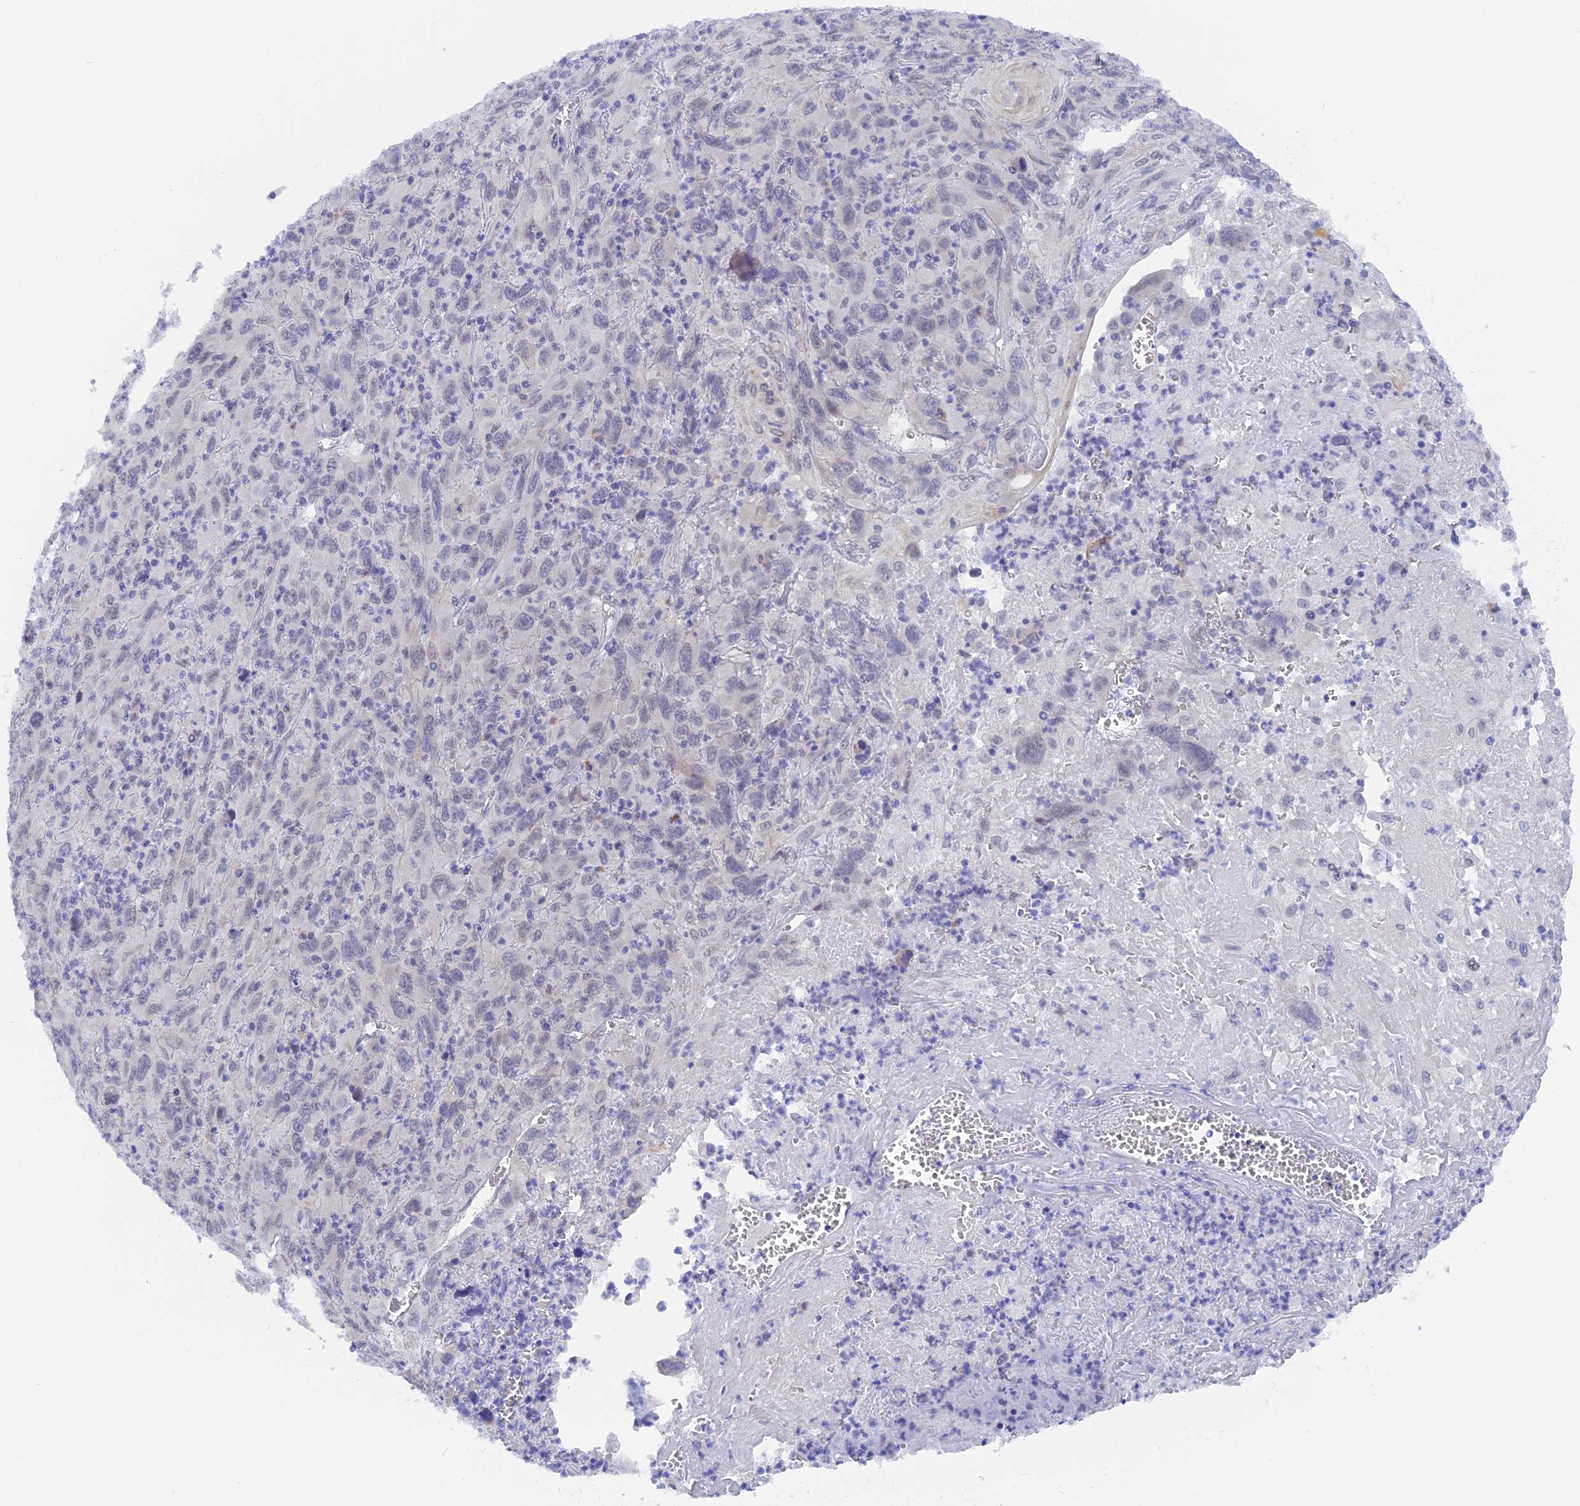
{"staining": {"intensity": "negative", "quantity": "none", "location": "none"}, "tissue": "melanoma", "cell_type": "Tumor cells", "image_type": "cancer", "snomed": [{"axis": "morphology", "description": "Malignant melanoma, Metastatic site"}, {"axis": "topography", "description": "Skin"}], "caption": "A photomicrograph of human melanoma is negative for staining in tumor cells.", "gene": "DACT3", "patient": {"sex": "female", "age": 56}}